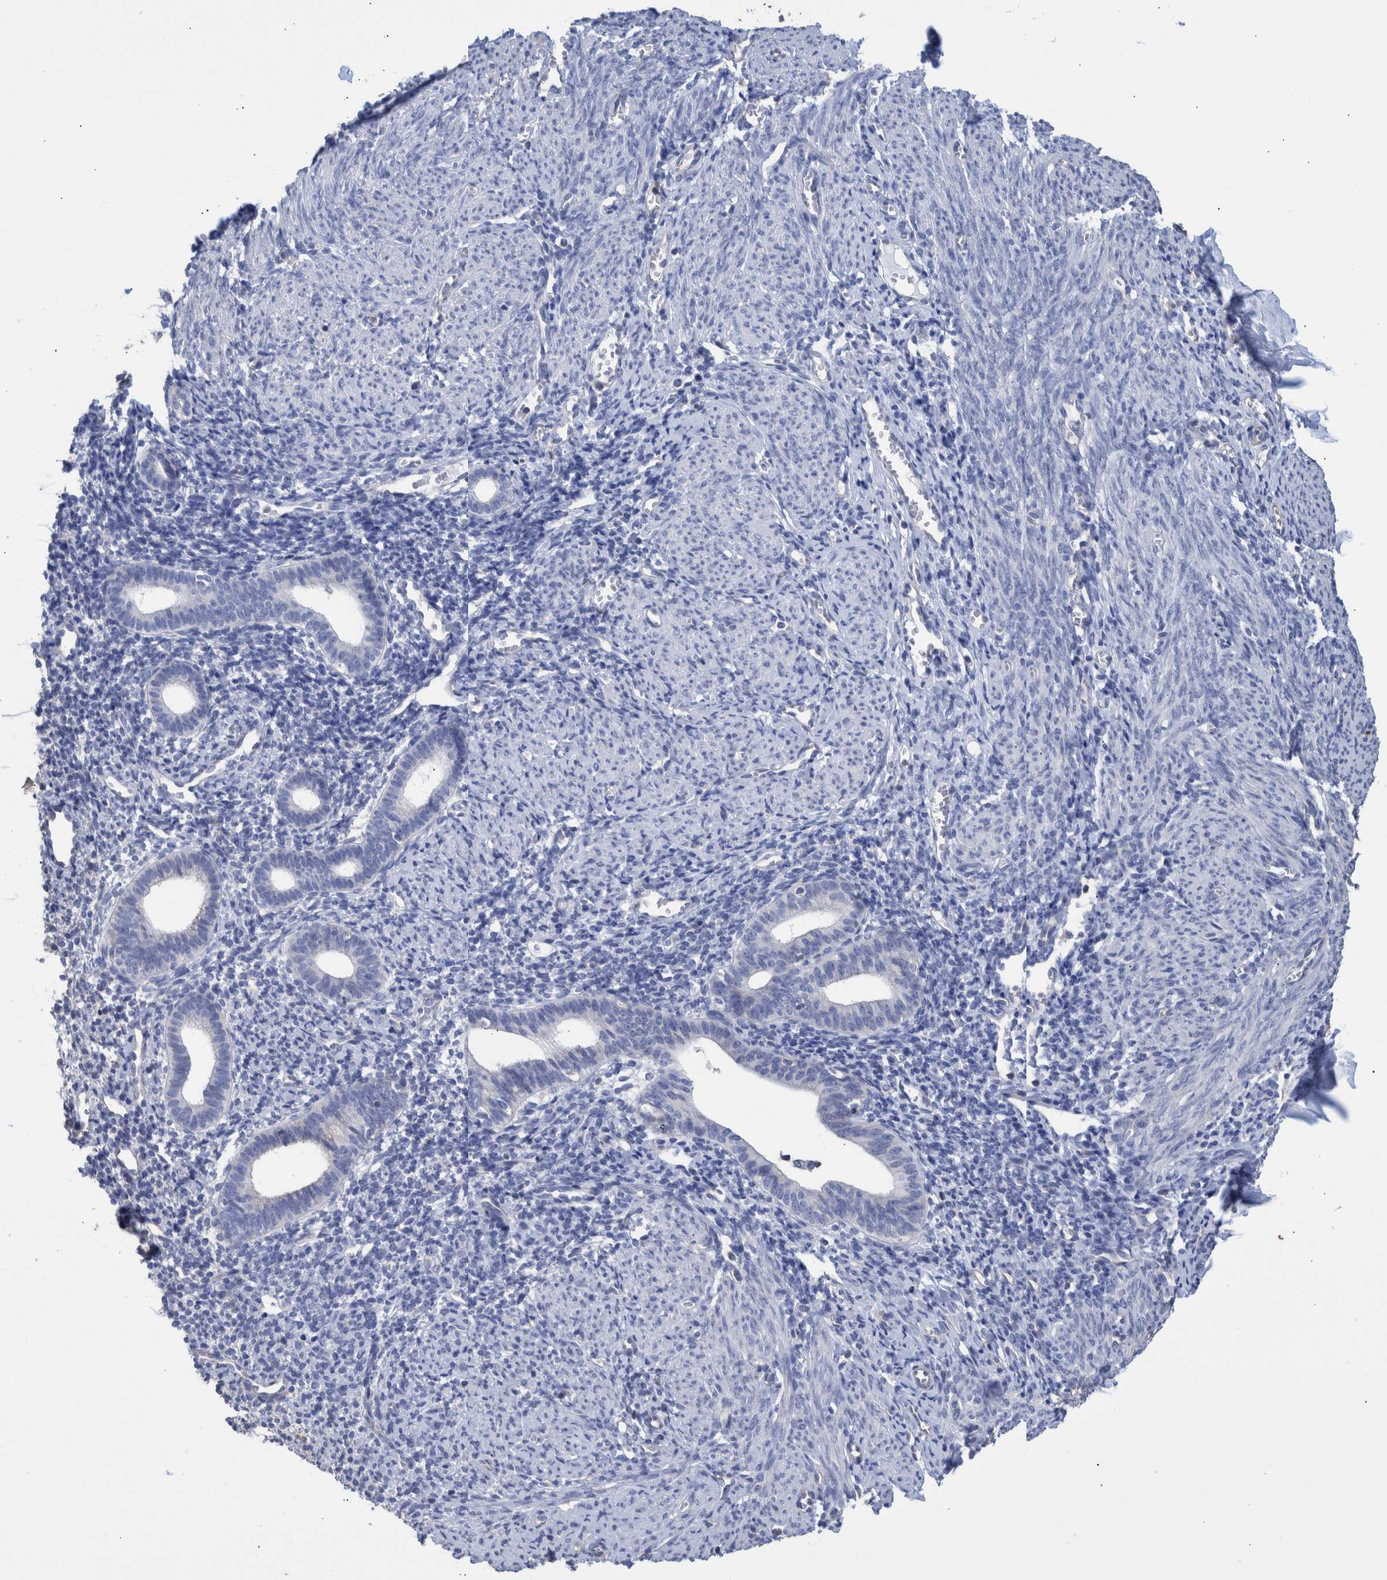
{"staining": {"intensity": "negative", "quantity": "none", "location": "none"}, "tissue": "endometrium", "cell_type": "Cells in endometrial stroma", "image_type": "normal", "snomed": [{"axis": "morphology", "description": "Normal tissue, NOS"}, {"axis": "morphology", "description": "Adenocarcinoma, NOS"}, {"axis": "topography", "description": "Endometrium"}], "caption": "An immunohistochemistry (IHC) micrograph of normal endometrium is shown. There is no staining in cells in endometrial stroma of endometrium.", "gene": "PPP3CC", "patient": {"sex": "female", "age": 57}}